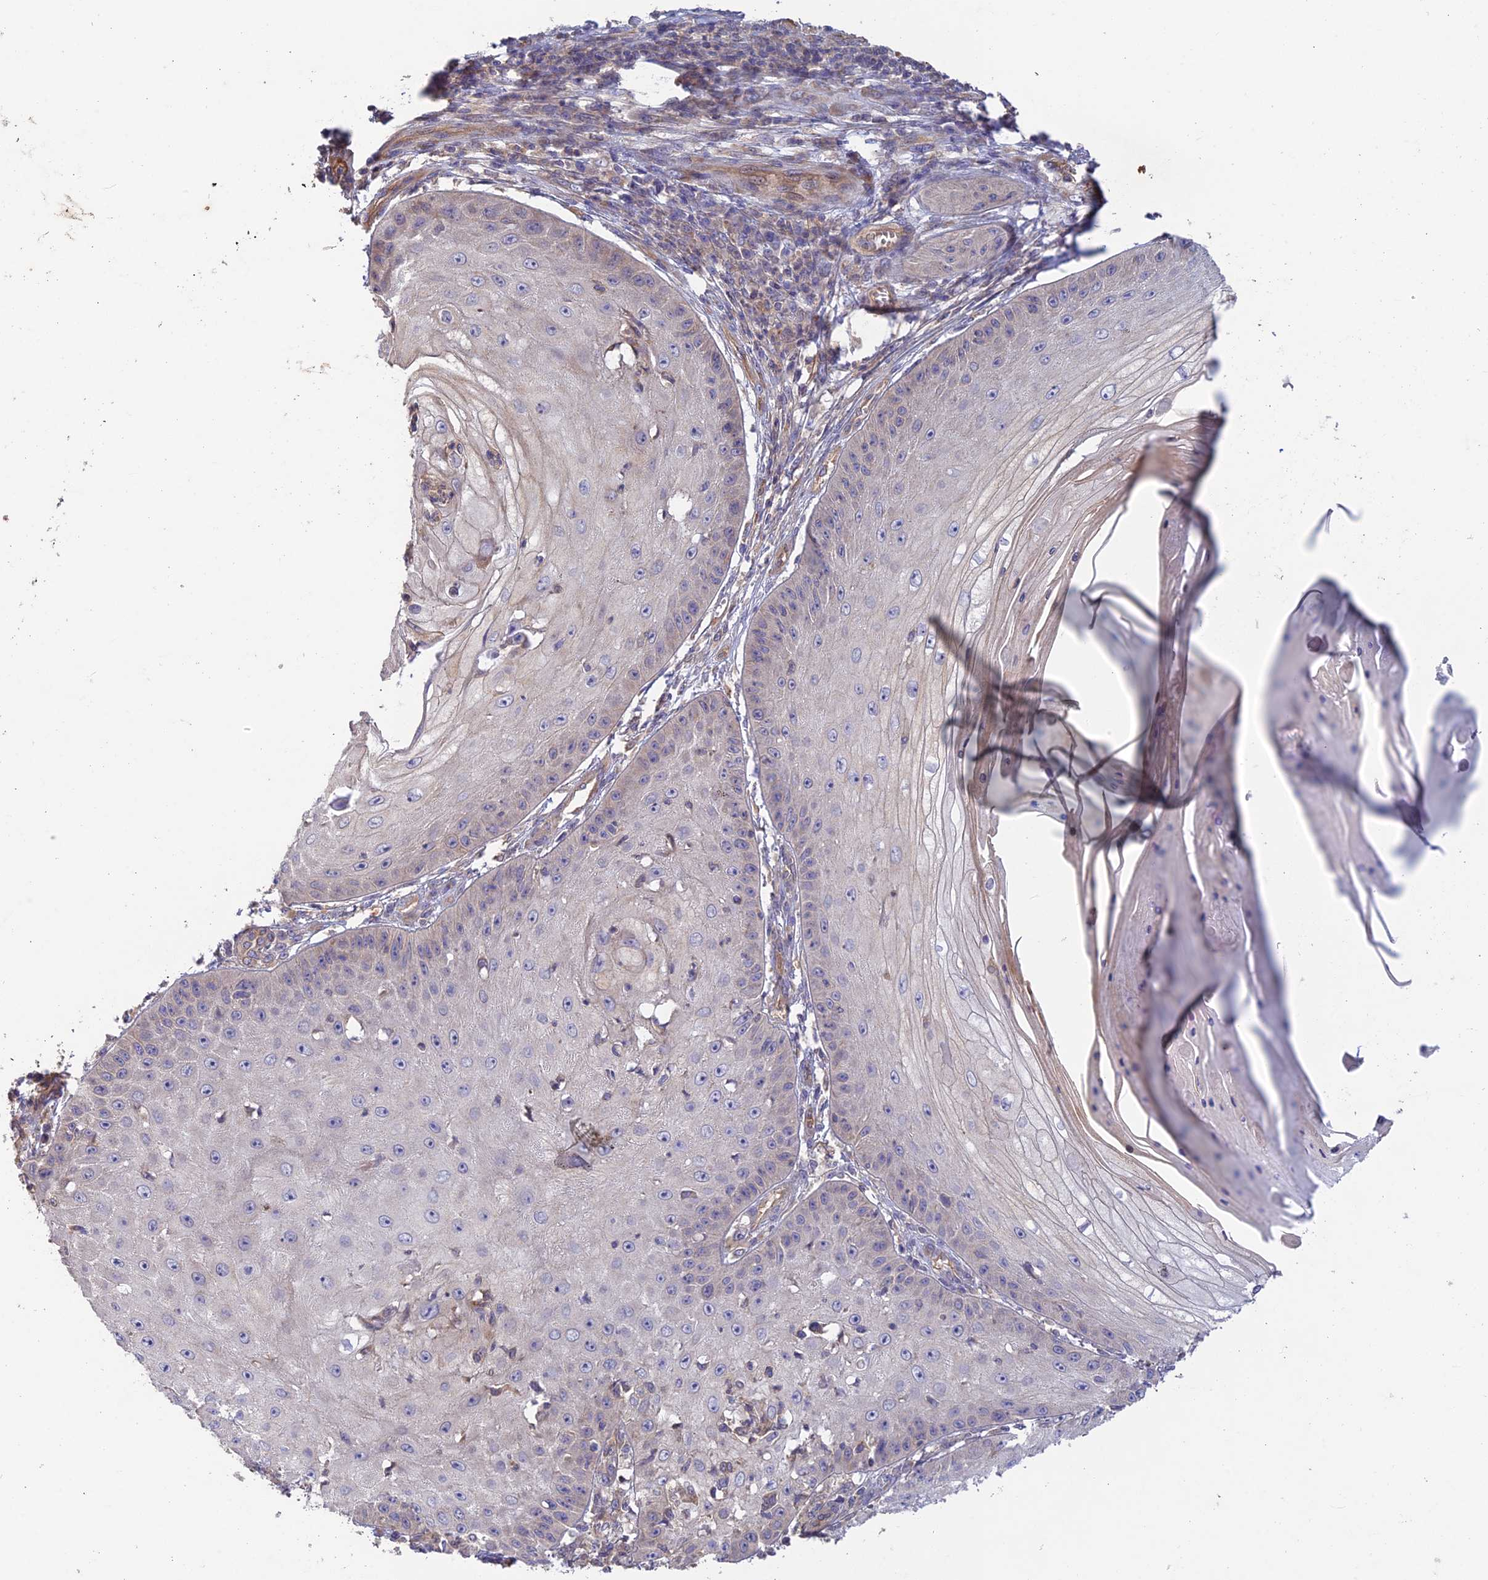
{"staining": {"intensity": "negative", "quantity": "none", "location": "none"}, "tissue": "skin cancer", "cell_type": "Tumor cells", "image_type": "cancer", "snomed": [{"axis": "morphology", "description": "Squamous cell carcinoma, NOS"}, {"axis": "topography", "description": "Skin"}], "caption": "Tumor cells show no significant positivity in skin cancer (squamous cell carcinoma). (DAB immunohistochemistry (IHC) visualized using brightfield microscopy, high magnification).", "gene": "MYO9A", "patient": {"sex": "male", "age": 70}}